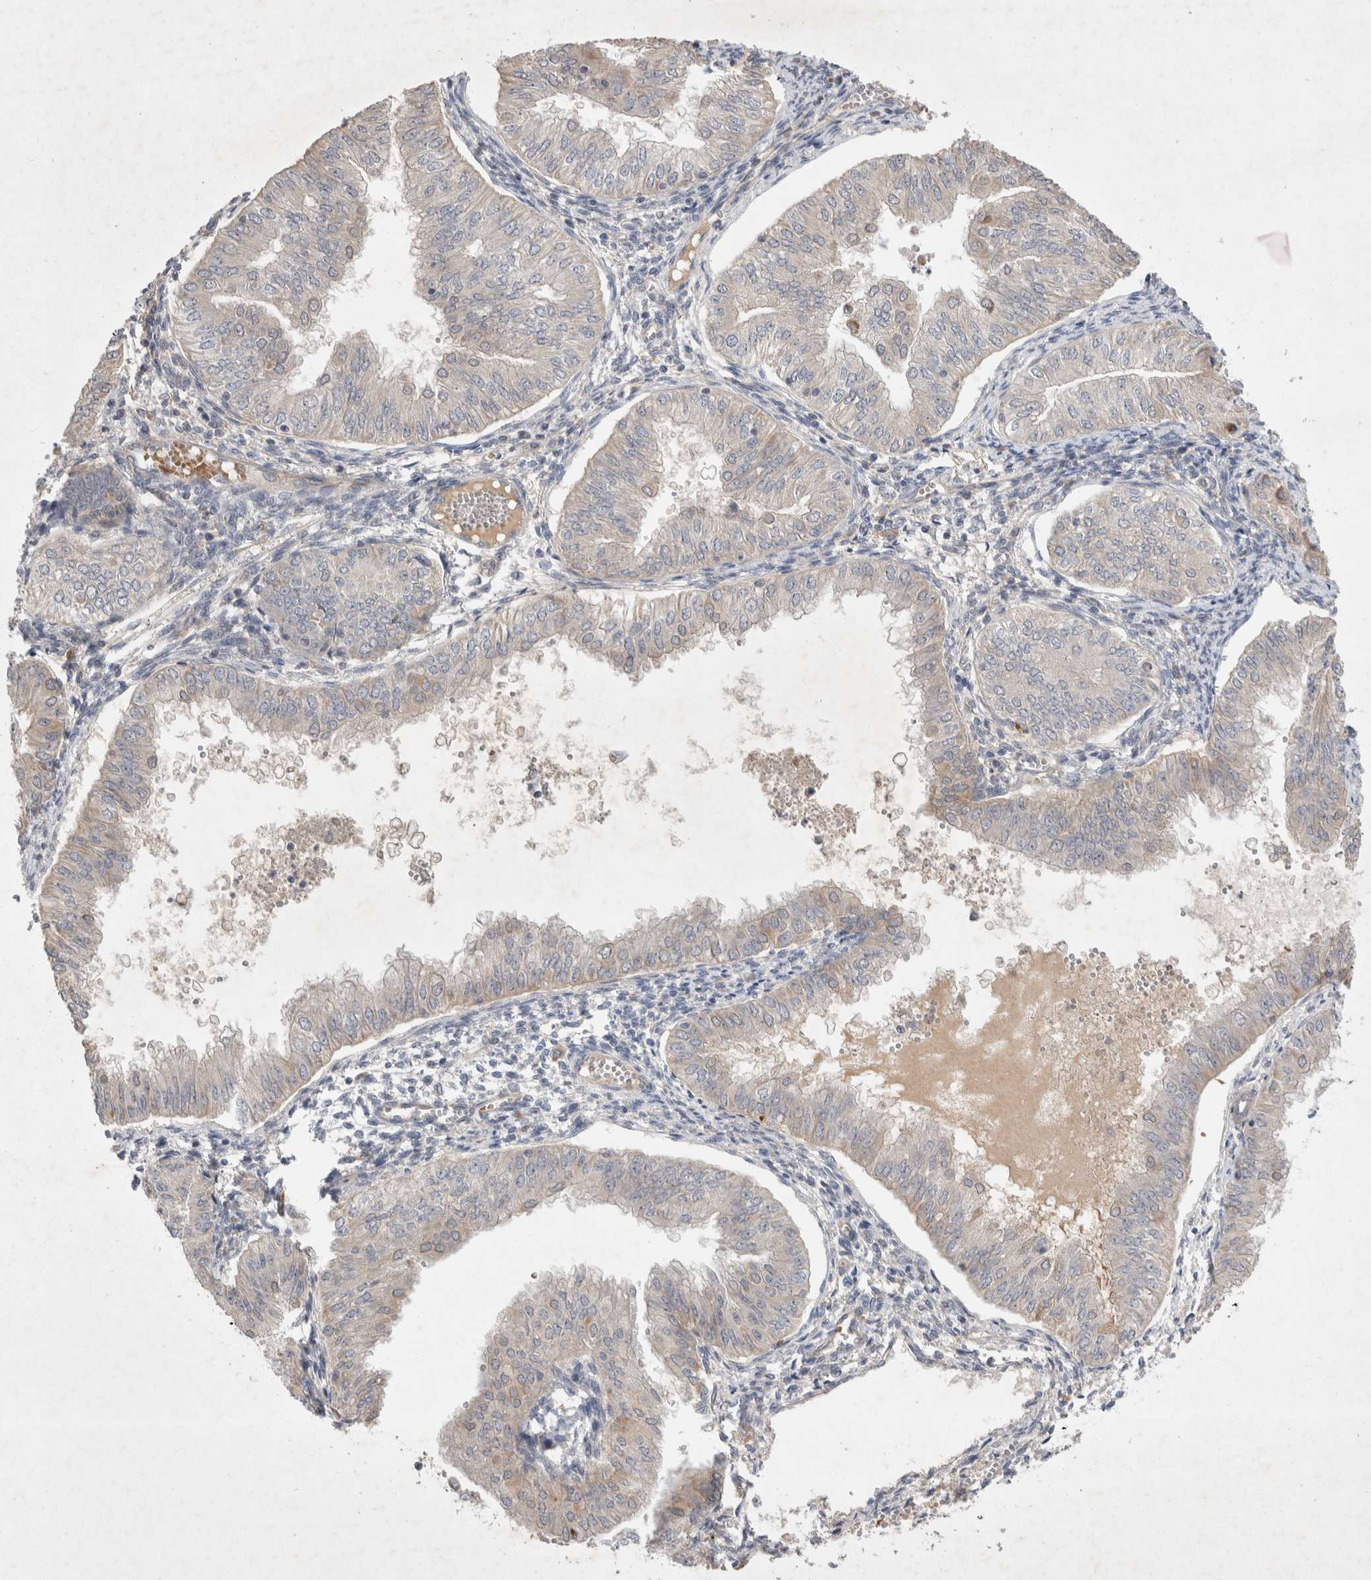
{"staining": {"intensity": "negative", "quantity": "none", "location": "none"}, "tissue": "endometrial cancer", "cell_type": "Tumor cells", "image_type": "cancer", "snomed": [{"axis": "morphology", "description": "Normal tissue, NOS"}, {"axis": "morphology", "description": "Adenocarcinoma, NOS"}, {"axis": "topography", "description": "Endometrium"}], "caption": "Human endometrial adenocarcinoma stained for a protein using IHC exhibits no staining in tumor cells.", "gene": "NMU", "patient": {"sex": "female", "age": 53}}